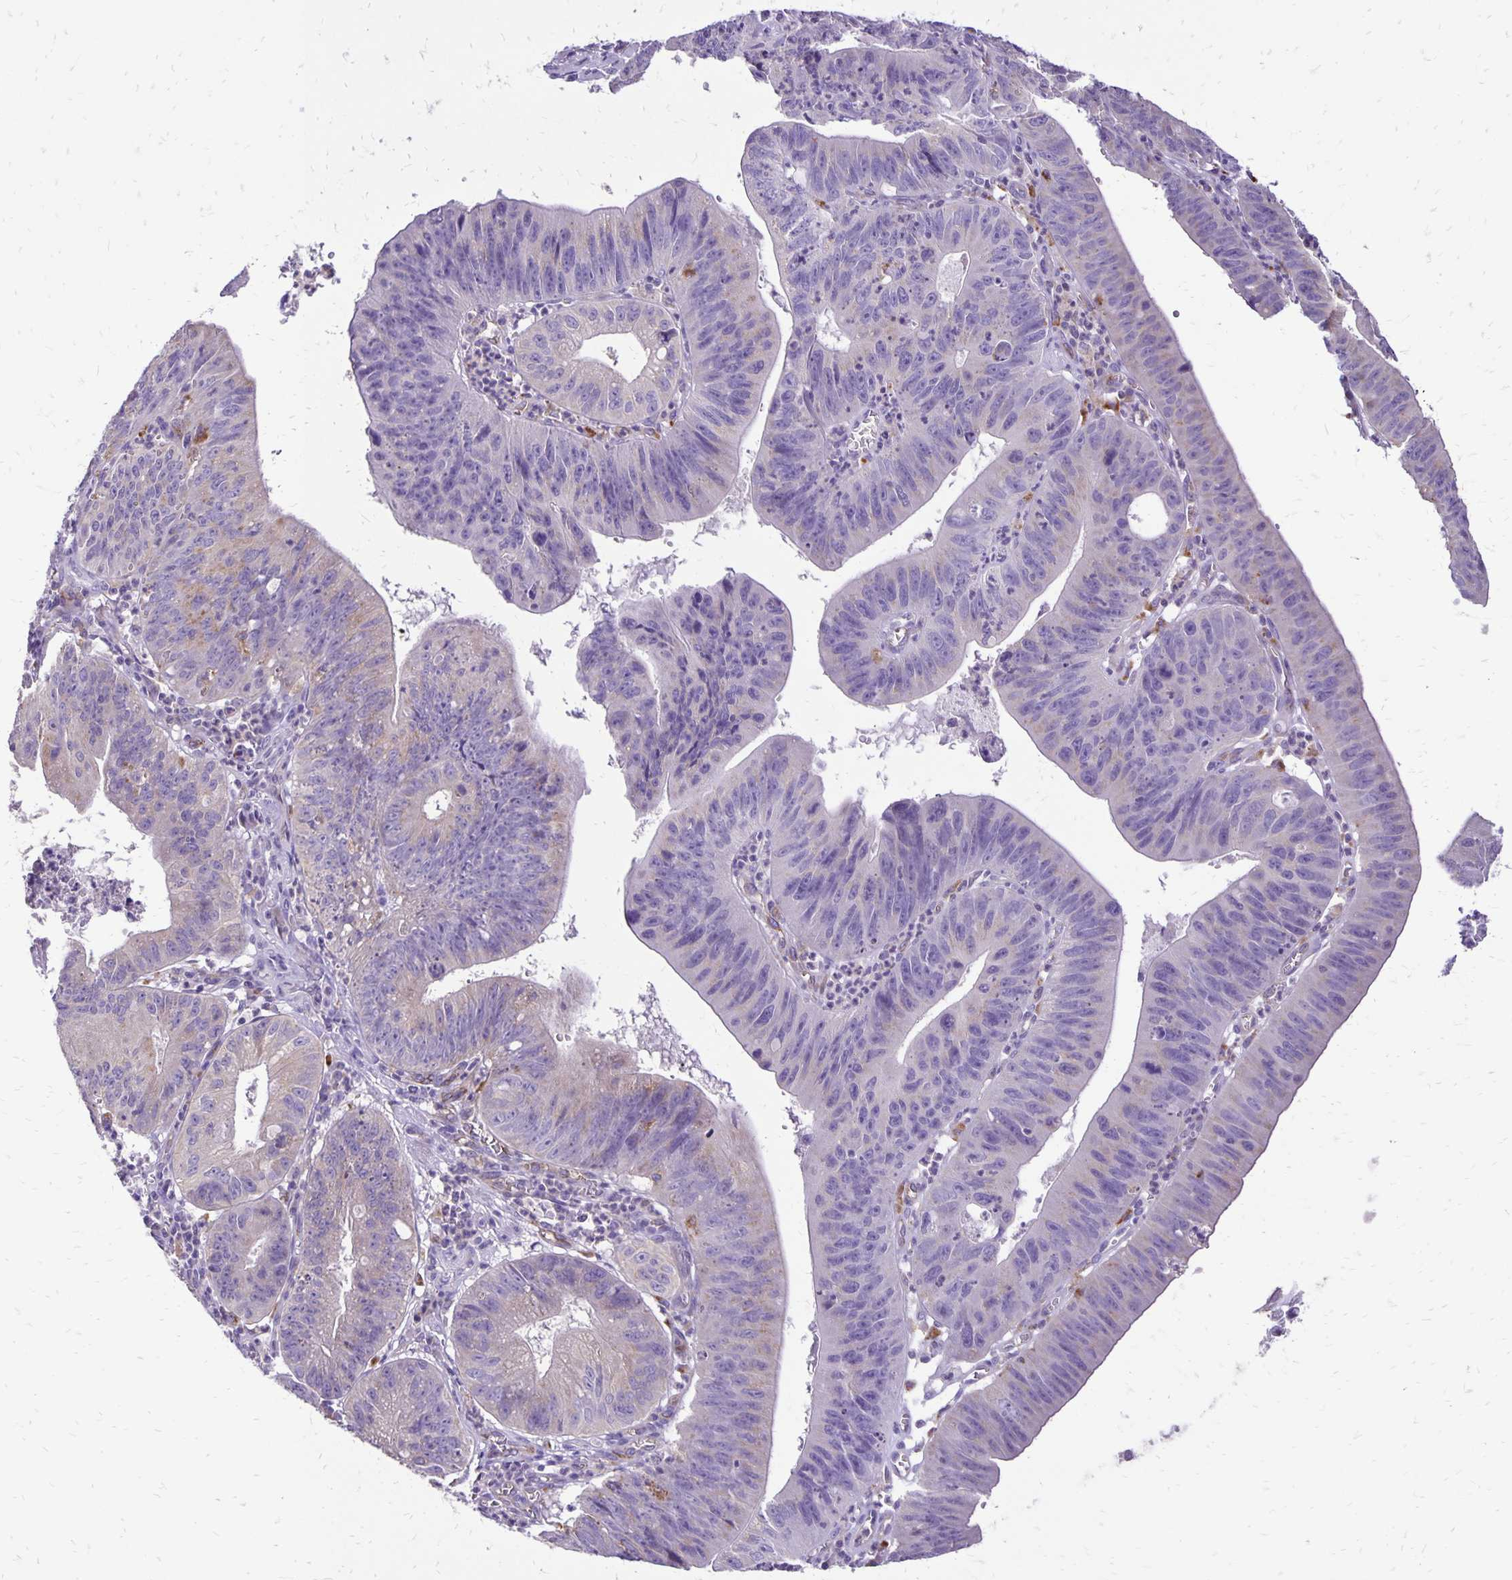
{"staining": {"intensity": "negative", "quantity": "none", "location": "none"}, "tissue": "stomach cancer", "cell_type": "Tumor cells", "image_type": "cancer", "snomed": [{"axis": "morphology", "description": "Adenocarcinoma, NOS"}, {"axis": "topography", "description": "Stomach"}], "caption": "Histopathology image shows no protein expression in tumor cells of adenocarcinoma (stomach) tissue.", "gene": "EIF5A", "patient": {"sex": "male", "age": 59}}